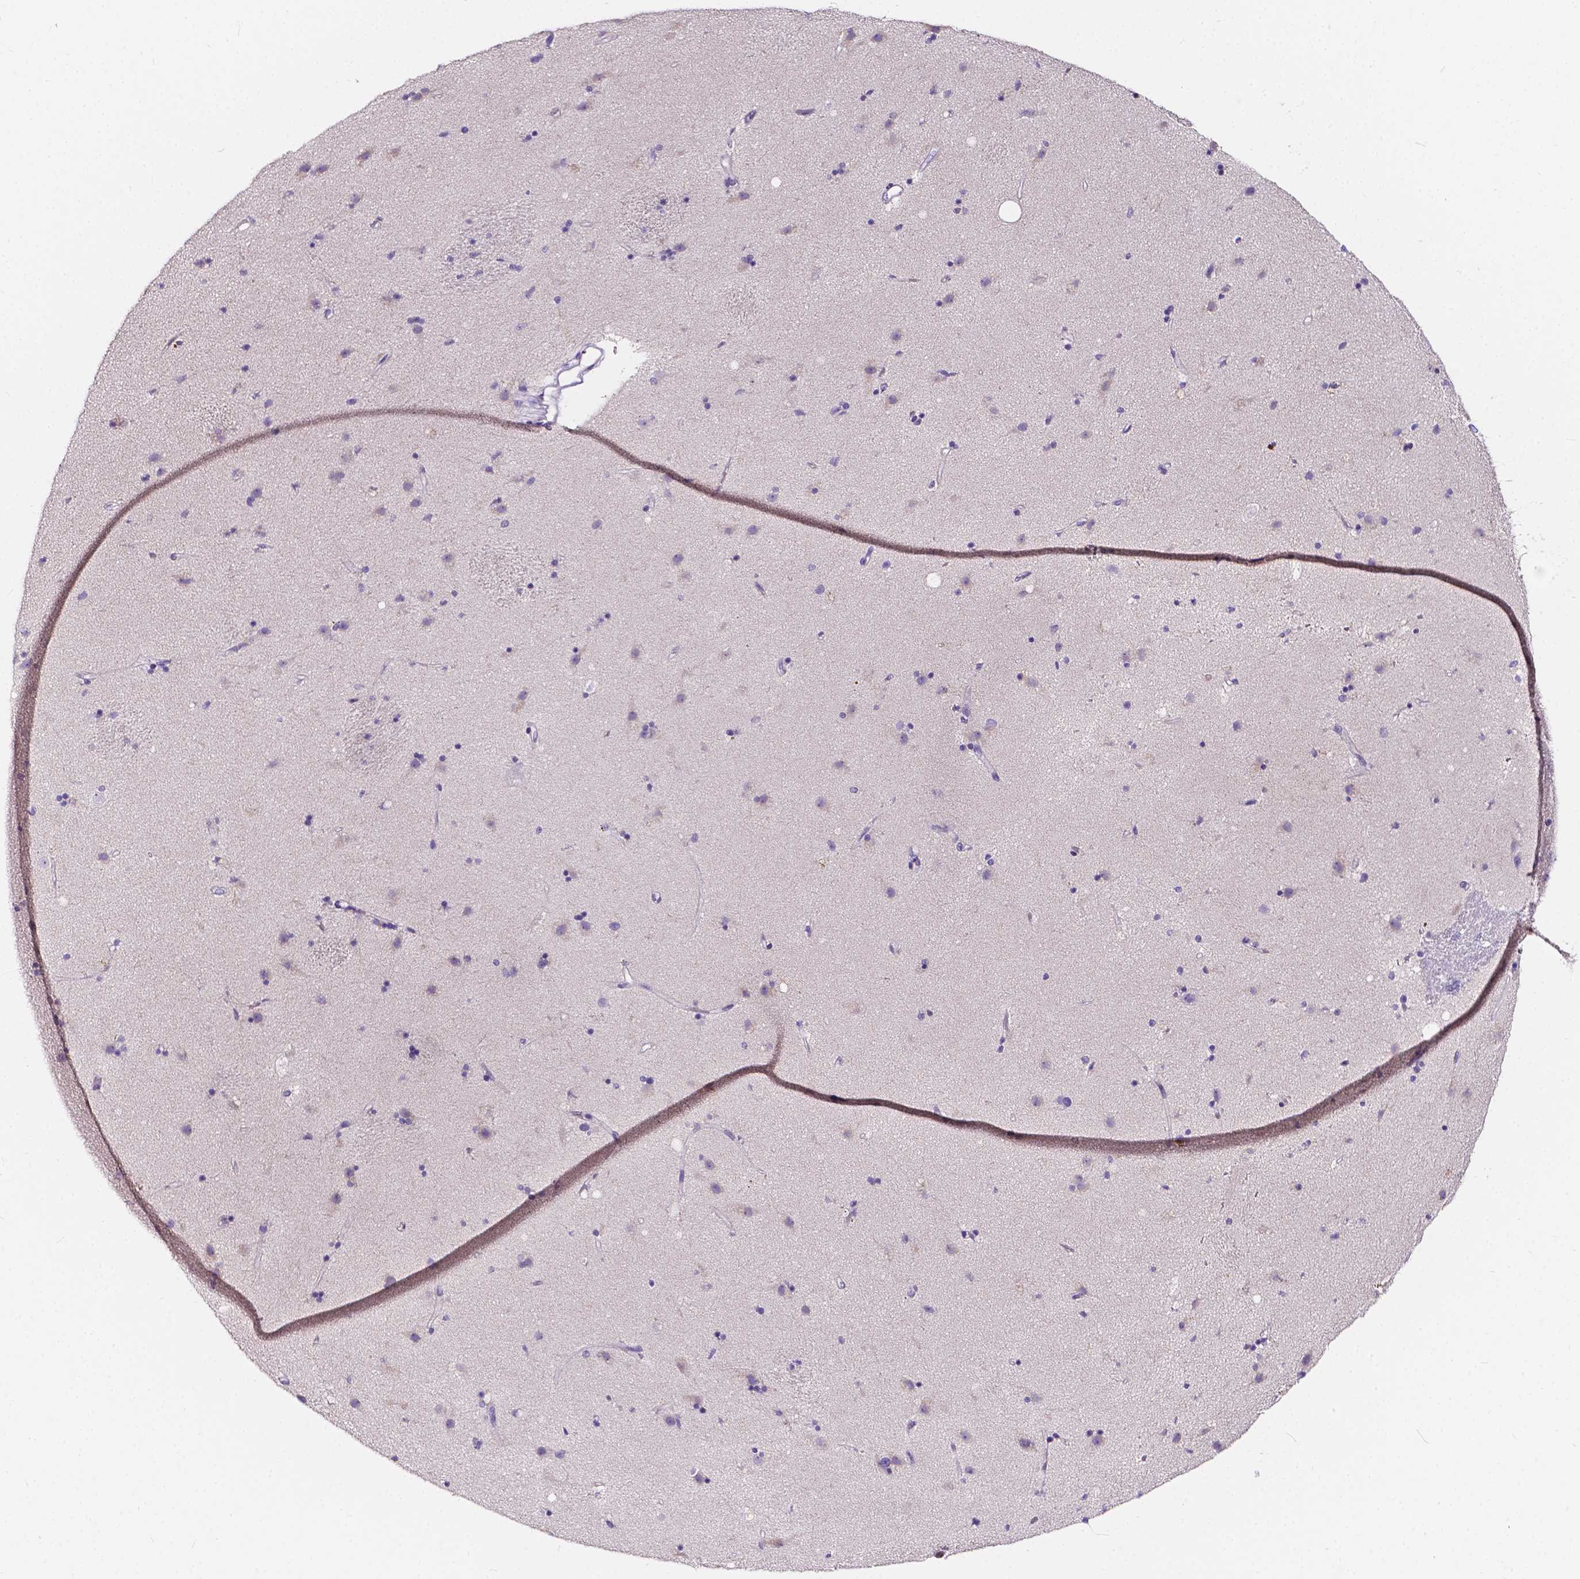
{"staining": {"intensity": "negative", "quantity": "none", "location": "none"}, "tissue": "caudate", "cell_type": "Glial cells", "image_type": "normal", "snomed": [{"axis": "morphology", "description": "Normal tissue, NOS"}, {"axis": "topography", "description": "Lateral ventricle wall"}], "caption": "Micrograph shows no protein positivity in glial cells of benign caudate.", "gene": "CLSTN2", "patient": {"sex": "female", "age": 71}}